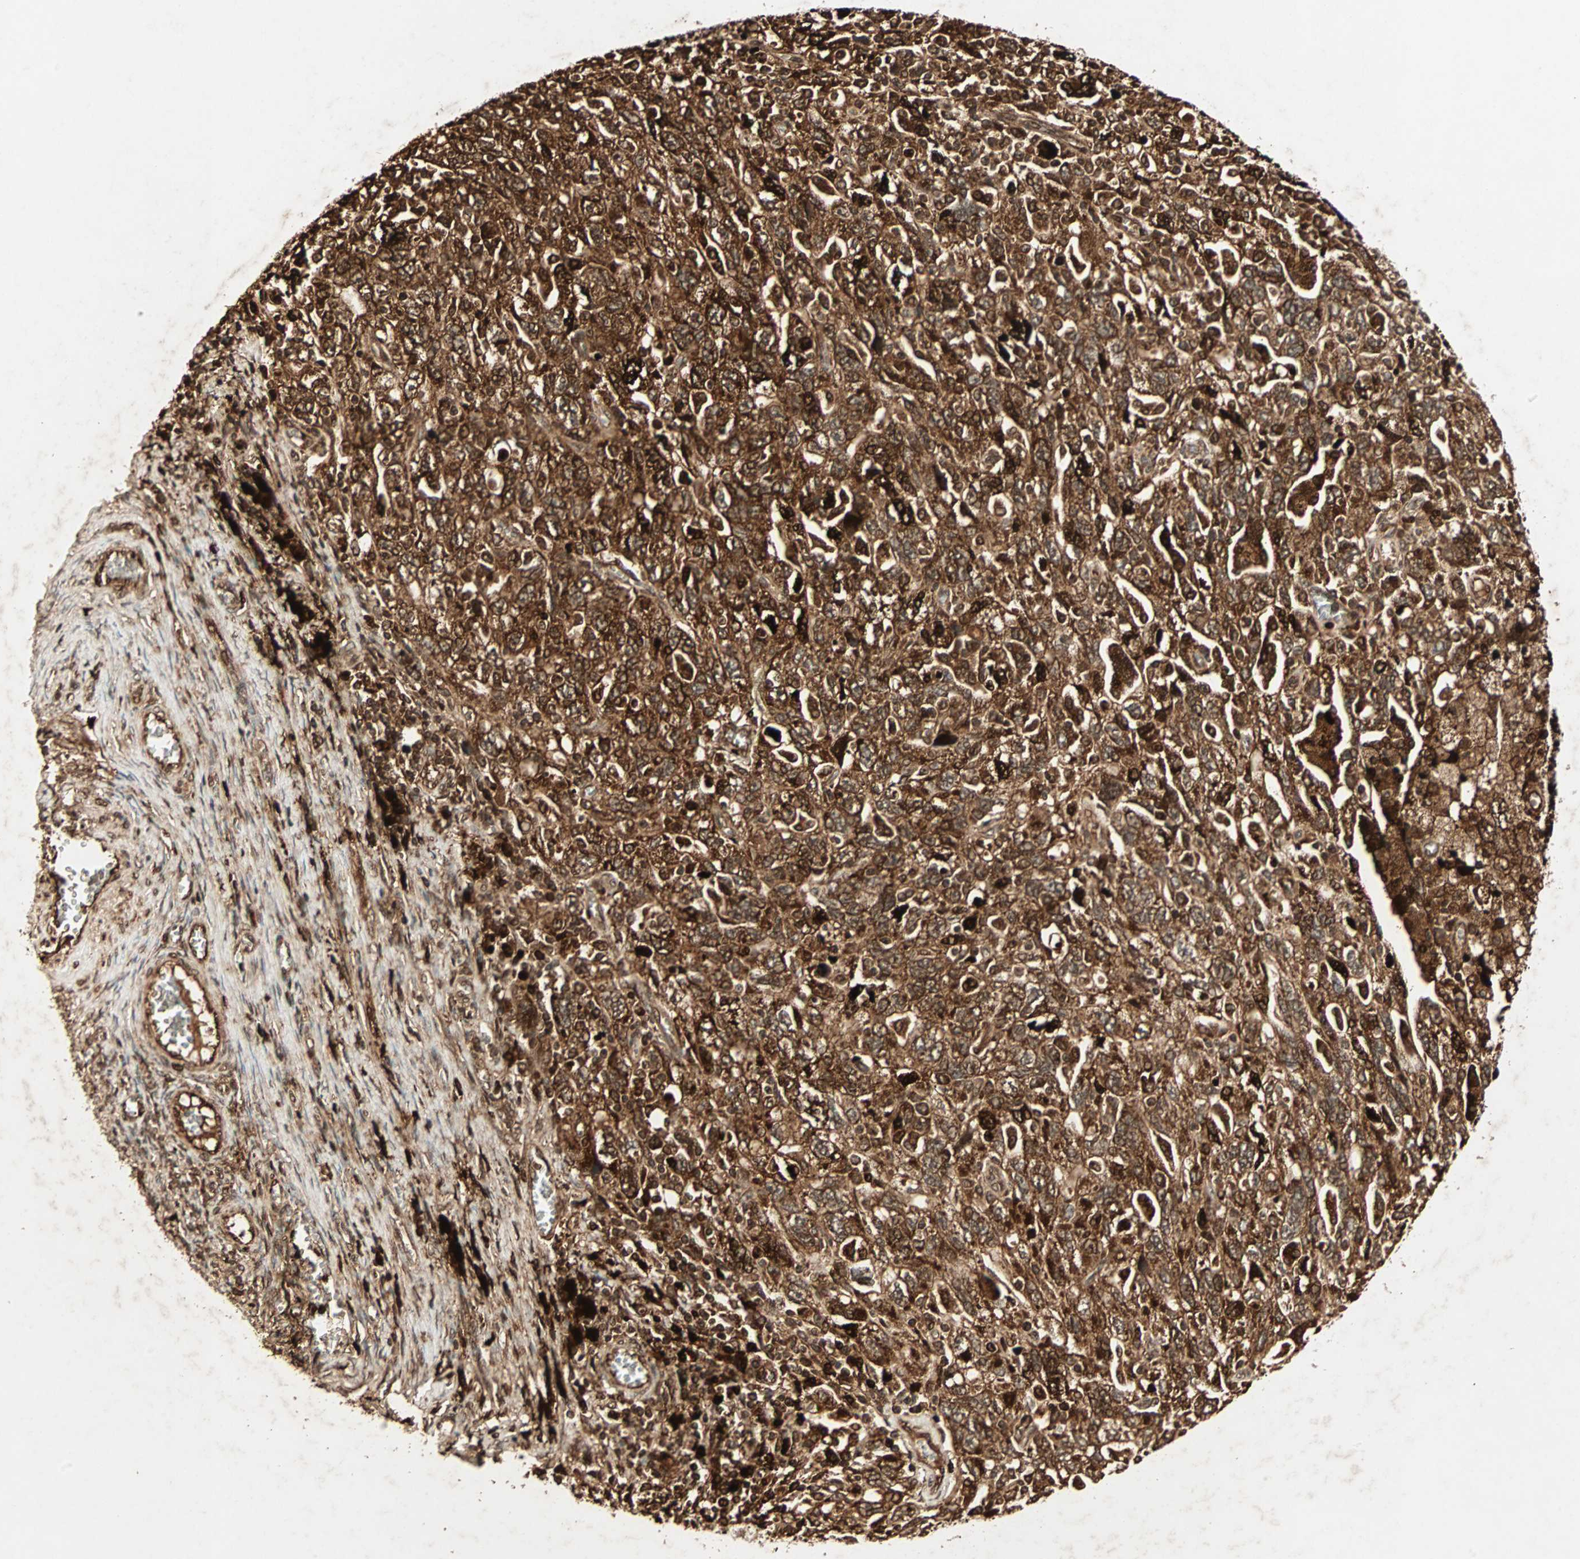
{"staining": {"intensity": "strong", "quantity": ">75%", "location": "cytoplasmic/membranous,nuclear"}, "tissue": "ovarian cancer", "cell_type": "Tumor cells", "image_type": "cancer", "snomed": [{"axis": "morphology", "description": "Carcinoma, NOS"}, {"axis": "morphology", "description": "Cystadenocarcinoma, serous, NOS"}, {"axis": "topography", "description": "Ovary"}], "caption": "Strong cytoplasmic/membranous and nuclear expression for a protein is present in approximately >75% of tumor cells of ovarian cancer using immunohistochemistry.", "gene": "RFFL", "patient": {"sex": "female", "age": 69}}